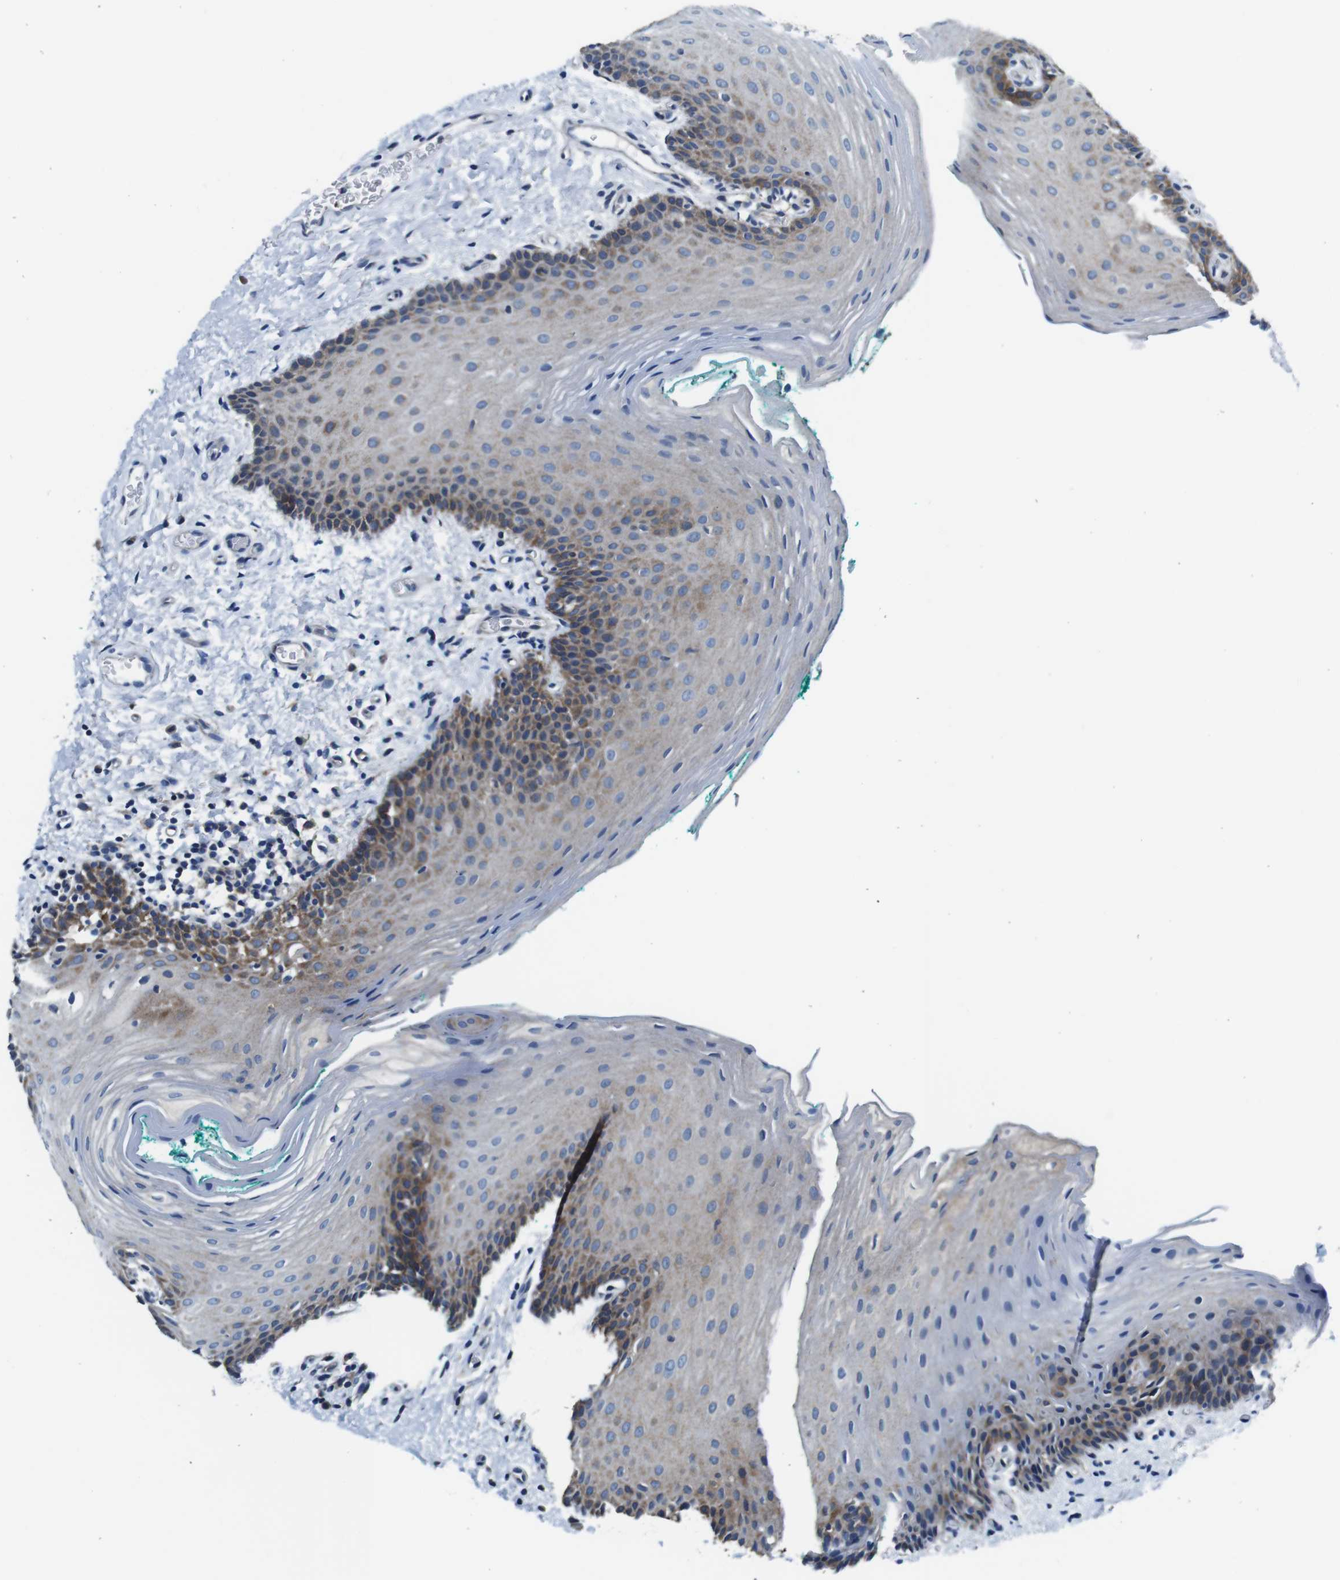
{"staining": {"intensity": "moderate", "quantity": "25%-75%", "location": "cytoplasmic/membranous"}, "tissue": "oral mucosa", "cell_type": "Squamous epithelial cells", "image_type": "normal", "snomed": [{"axis": "morphology", "description": "Normal tissue, NOS"}, {"axis": "topography", "description": "Oral tissue"}], "caption": "Immunohistochemistry histopathology image of normal oral mucosa stained for a protein (brown), which exhibits medium levels of moderate cytoplasmic/membranous staining in approximately 25%-75% of squamous epithelial cells.", "gene": "EIF2B5", "patient": {"sex": "male", "age": 58}}